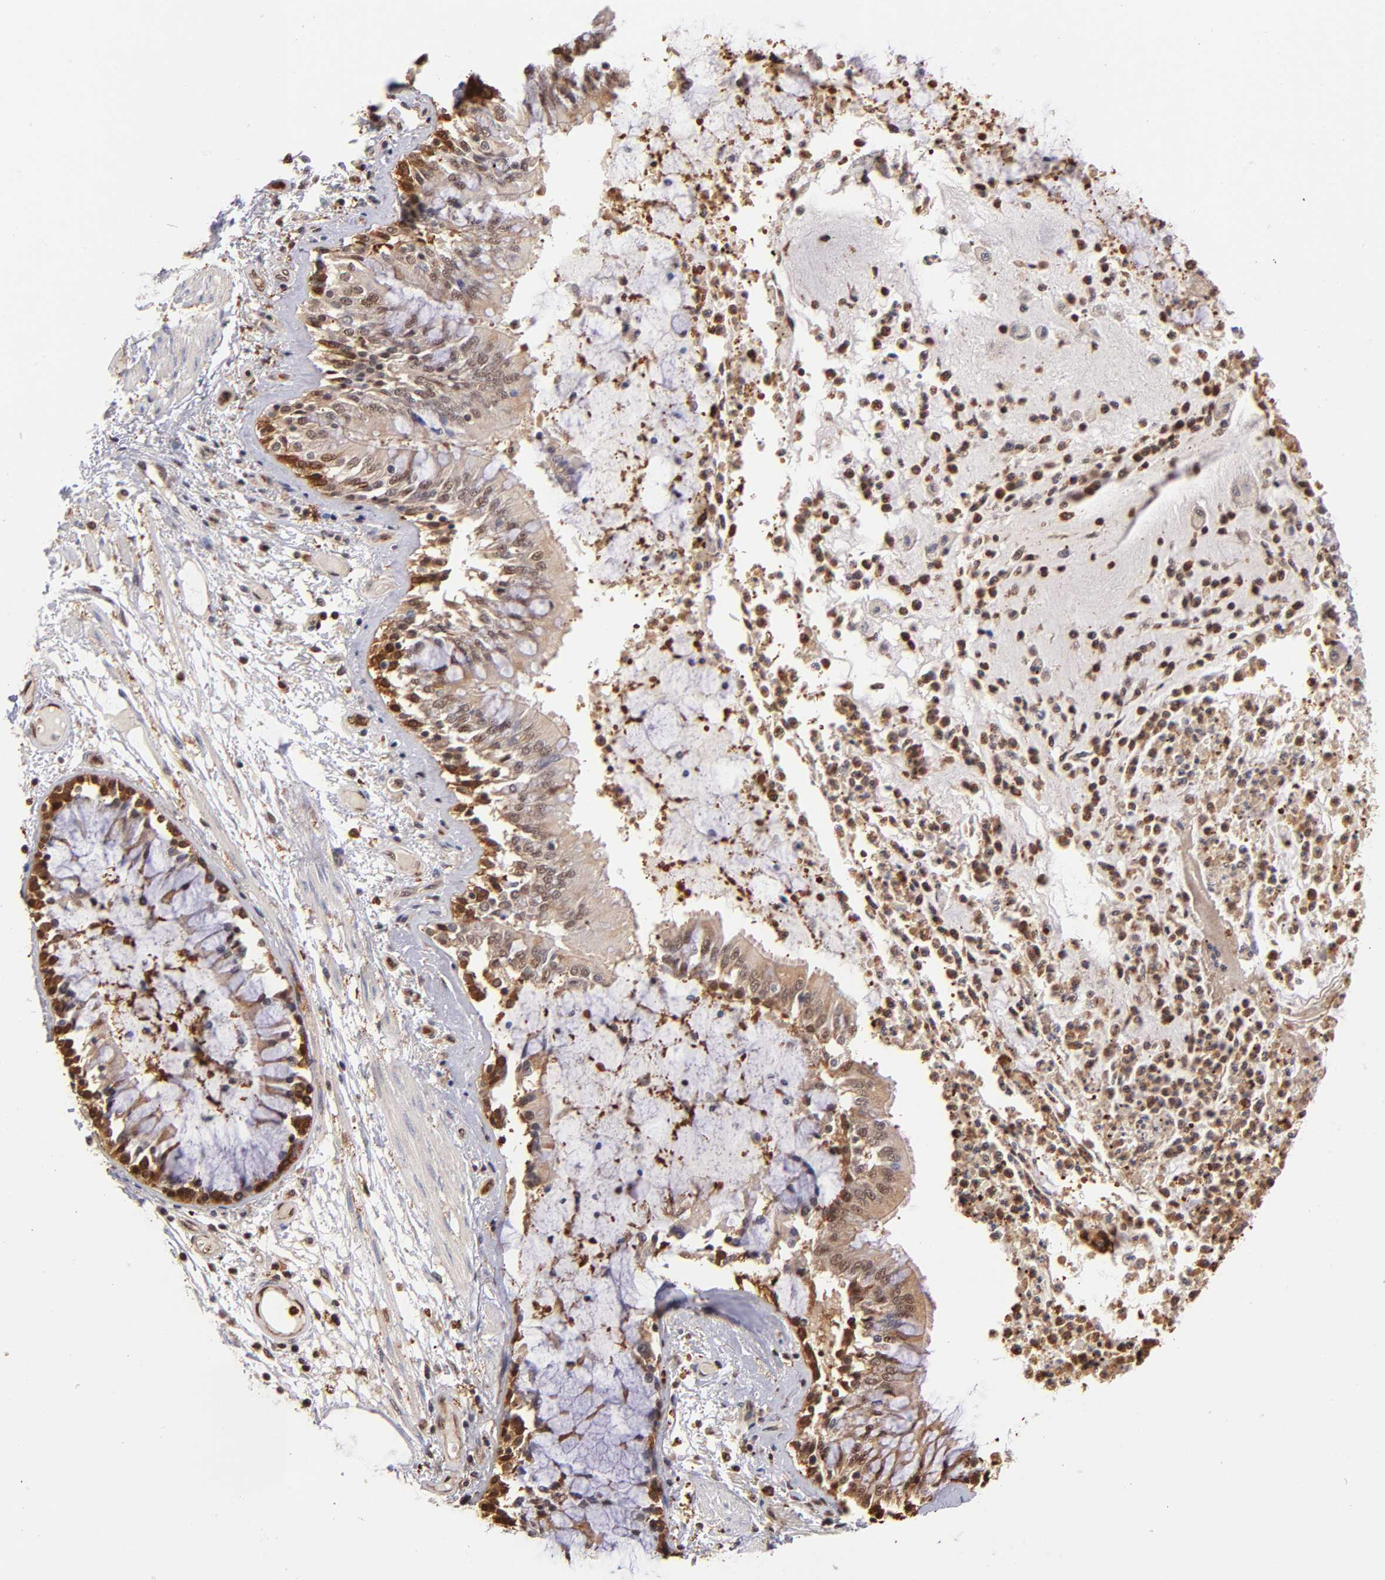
{"staining": {"intensity": "moderate", "quantity": ">75%", "location": "cytoplasmic/membranous,nuclear"}, "tissue": "bronchus", "cell_type": "Respiratory epithelial cells", "image_type": "normal", "snomed": [{"axis": "morphology", "description": "Normal tissue, NOS"}, {"axis": "topography", "description": "Cartilage tissue"}, {"axis": "topography", "description": "Bronchus"}, {"axis": "topography", "description": "Lung"}], "caption": "IHC of normal bronchus displays medium levels of moderate cytoplasmic/membranous,nuclear expression in approximately >75% of respiratory epithelial cells. The staining was performed using DAB (3,3'-diaminobenzidine), with brown indicating positive protein expression. Nuclei are stained blue with hematoxylin.", "gene": "YWHAB", "patient": {"sex": "female", "age": 49}}